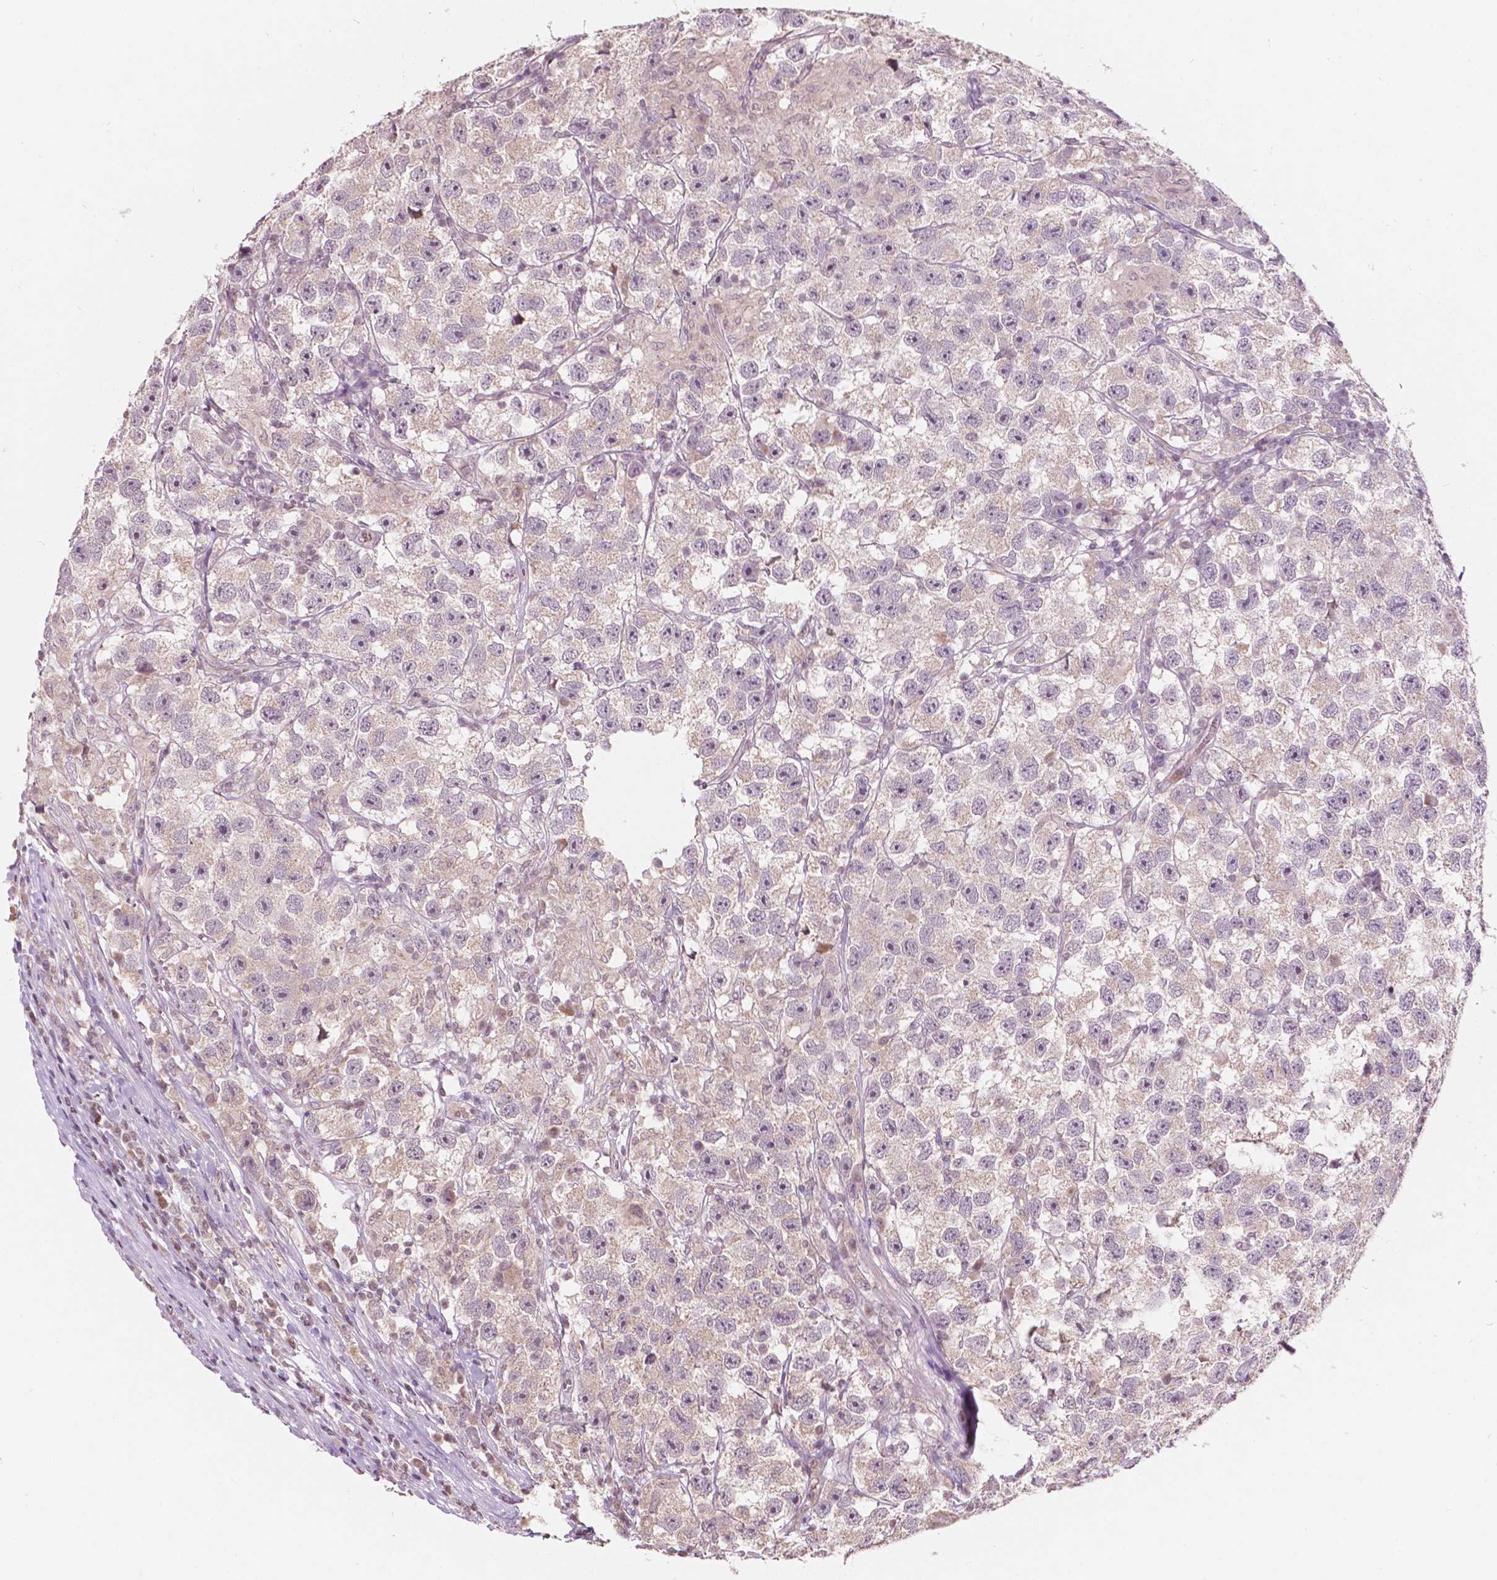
{"staining": {"intensity": "weak", "quantity": ">75%", "location": "cytoplasmic/membranous"}, "tissue": "testis cancer", "cell_type": "Tumor cells", "image_type": "cancer", "snomed": [{"axis": "morphology", "description": "Seminoma, NOS"}, {"axis": "topography", "description": "Testis"}], "caption": "Testis cancer (seminoma) stained with DAB immunohistochemistry (IHC) reveals low levels of weak cytoplasmic/membranous staining in about >75% of tumor cells. (IHC, brightfield microscopy, high magnification).", "gene": "NOS1AP", "patient": {"sex": "male", "age": 26}}